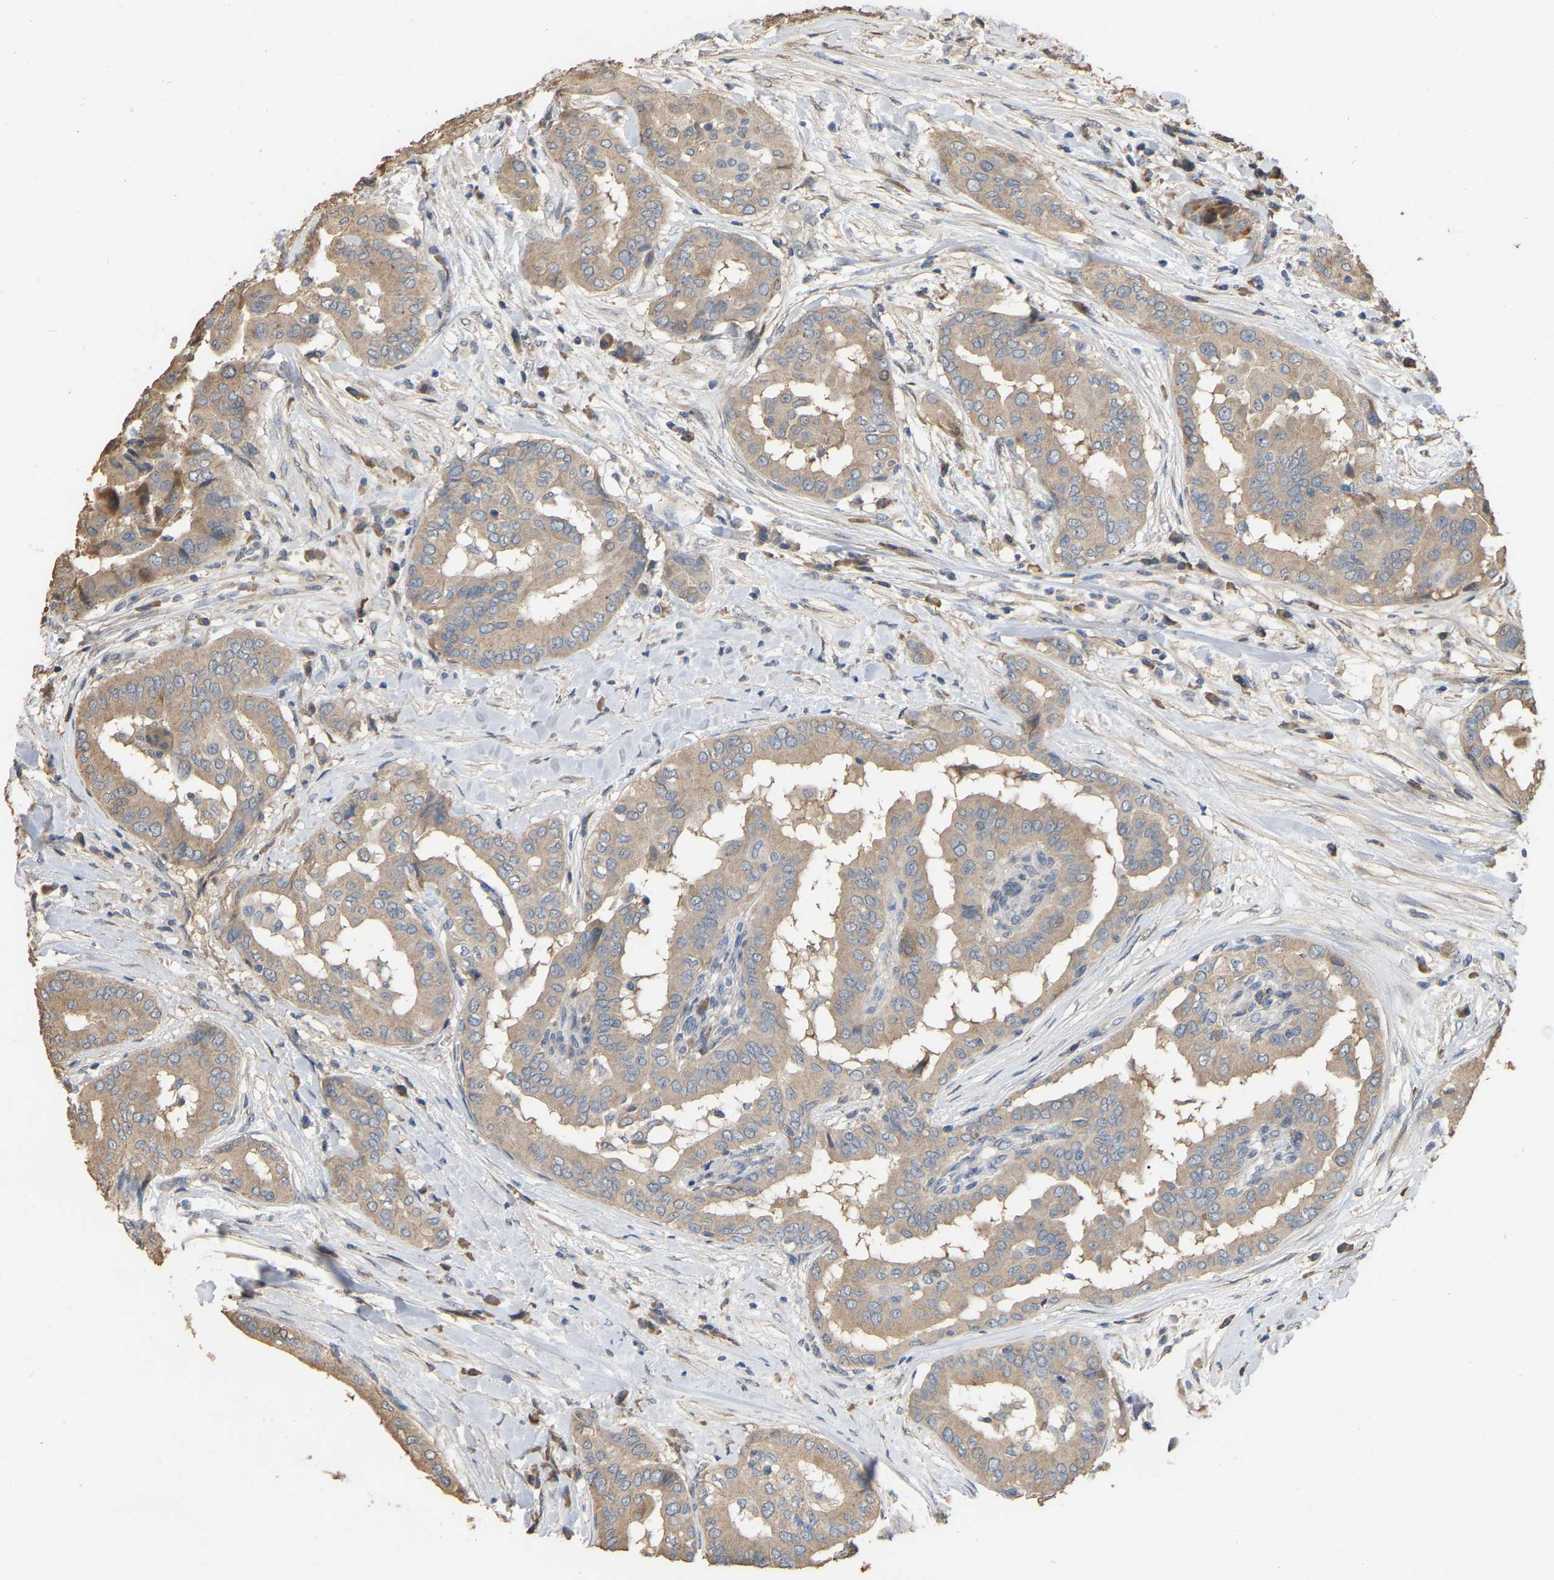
{"staining": {"intensity": "weak", "quantity": ">75%", "location": "cytoplasmic/membranous"}, "tissue": "thyroid cancer", "cell_type": "Tumor cells", "image_type": "cancer", "snomed": [{"axis": "morphology", "description": "Papillary adenocarcinoma, NOS"}, {"axis": "topography", "description": "Thyroid gland"}], "caption": "Tumor cells display low levels of weak cytoplasmic/membranous positivity in approximately >75% of cells in thyroid cancer. (brown staining indicates protein expression, while blue staining denotes nuclei).", "gene": "NCS1", "patient": {"sex": "male", "age": 33}}